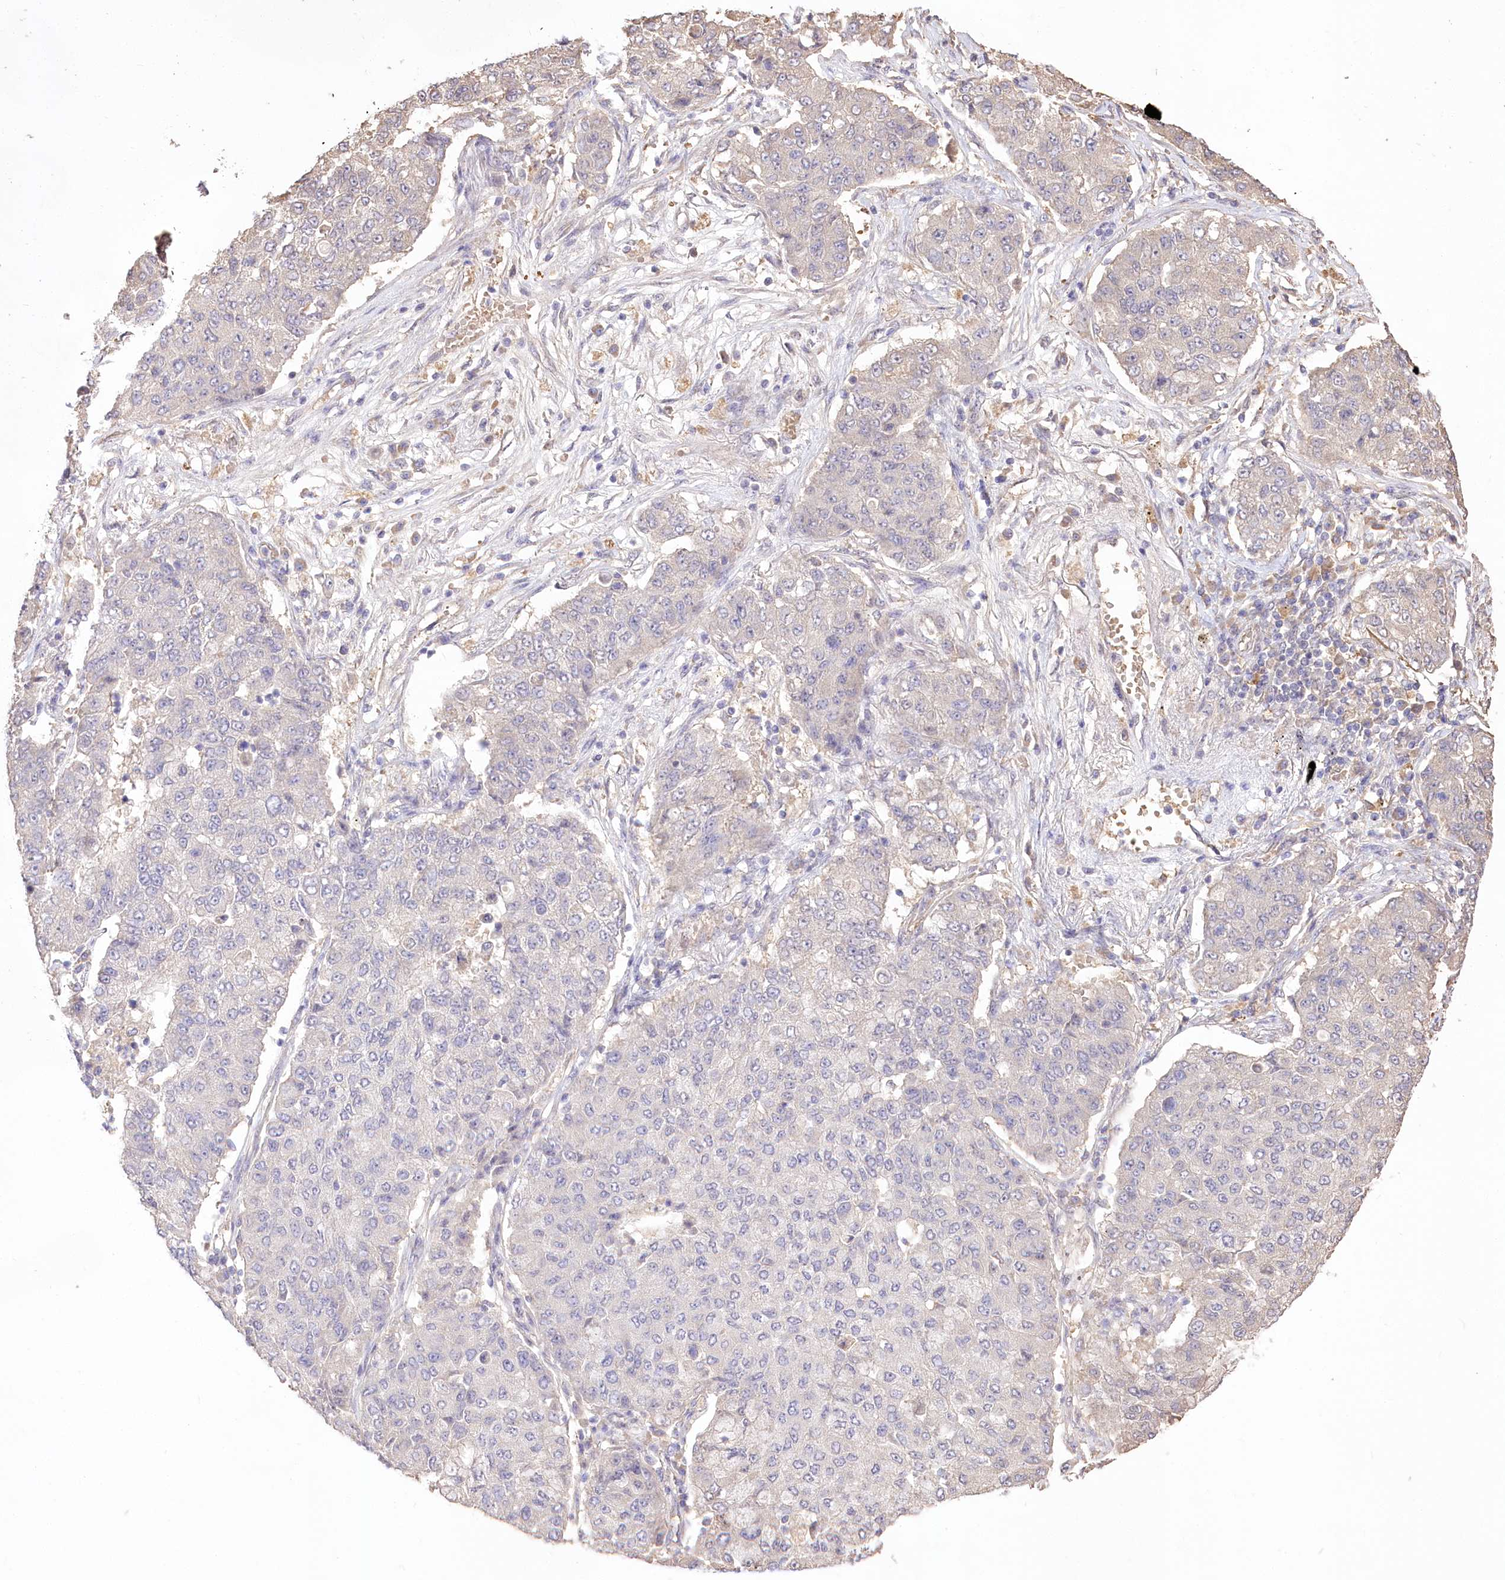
{"staining": {"intensity": "negative", "quantity": "none", "location": "none"}, "tissue": "lung cancer", "cell_type": "Tumor cells", "image_type": "cancer", "snomed": [{"axis": "morphology", "description": "Squamous cell carcinoma, NOS"}, {"axis": "topography", "description": "Lung"}], "caption": "This image is of lung squamous cell carcinoma stained with immunohistochemistry (IHC) to label a protein in brown with the nuclei are counter-stained blue. There is no positivity in tumor cells. Nuclei are stained in blue.", "gene": "R3HDM2", "patient": {"sex": "male", "age": 74}}